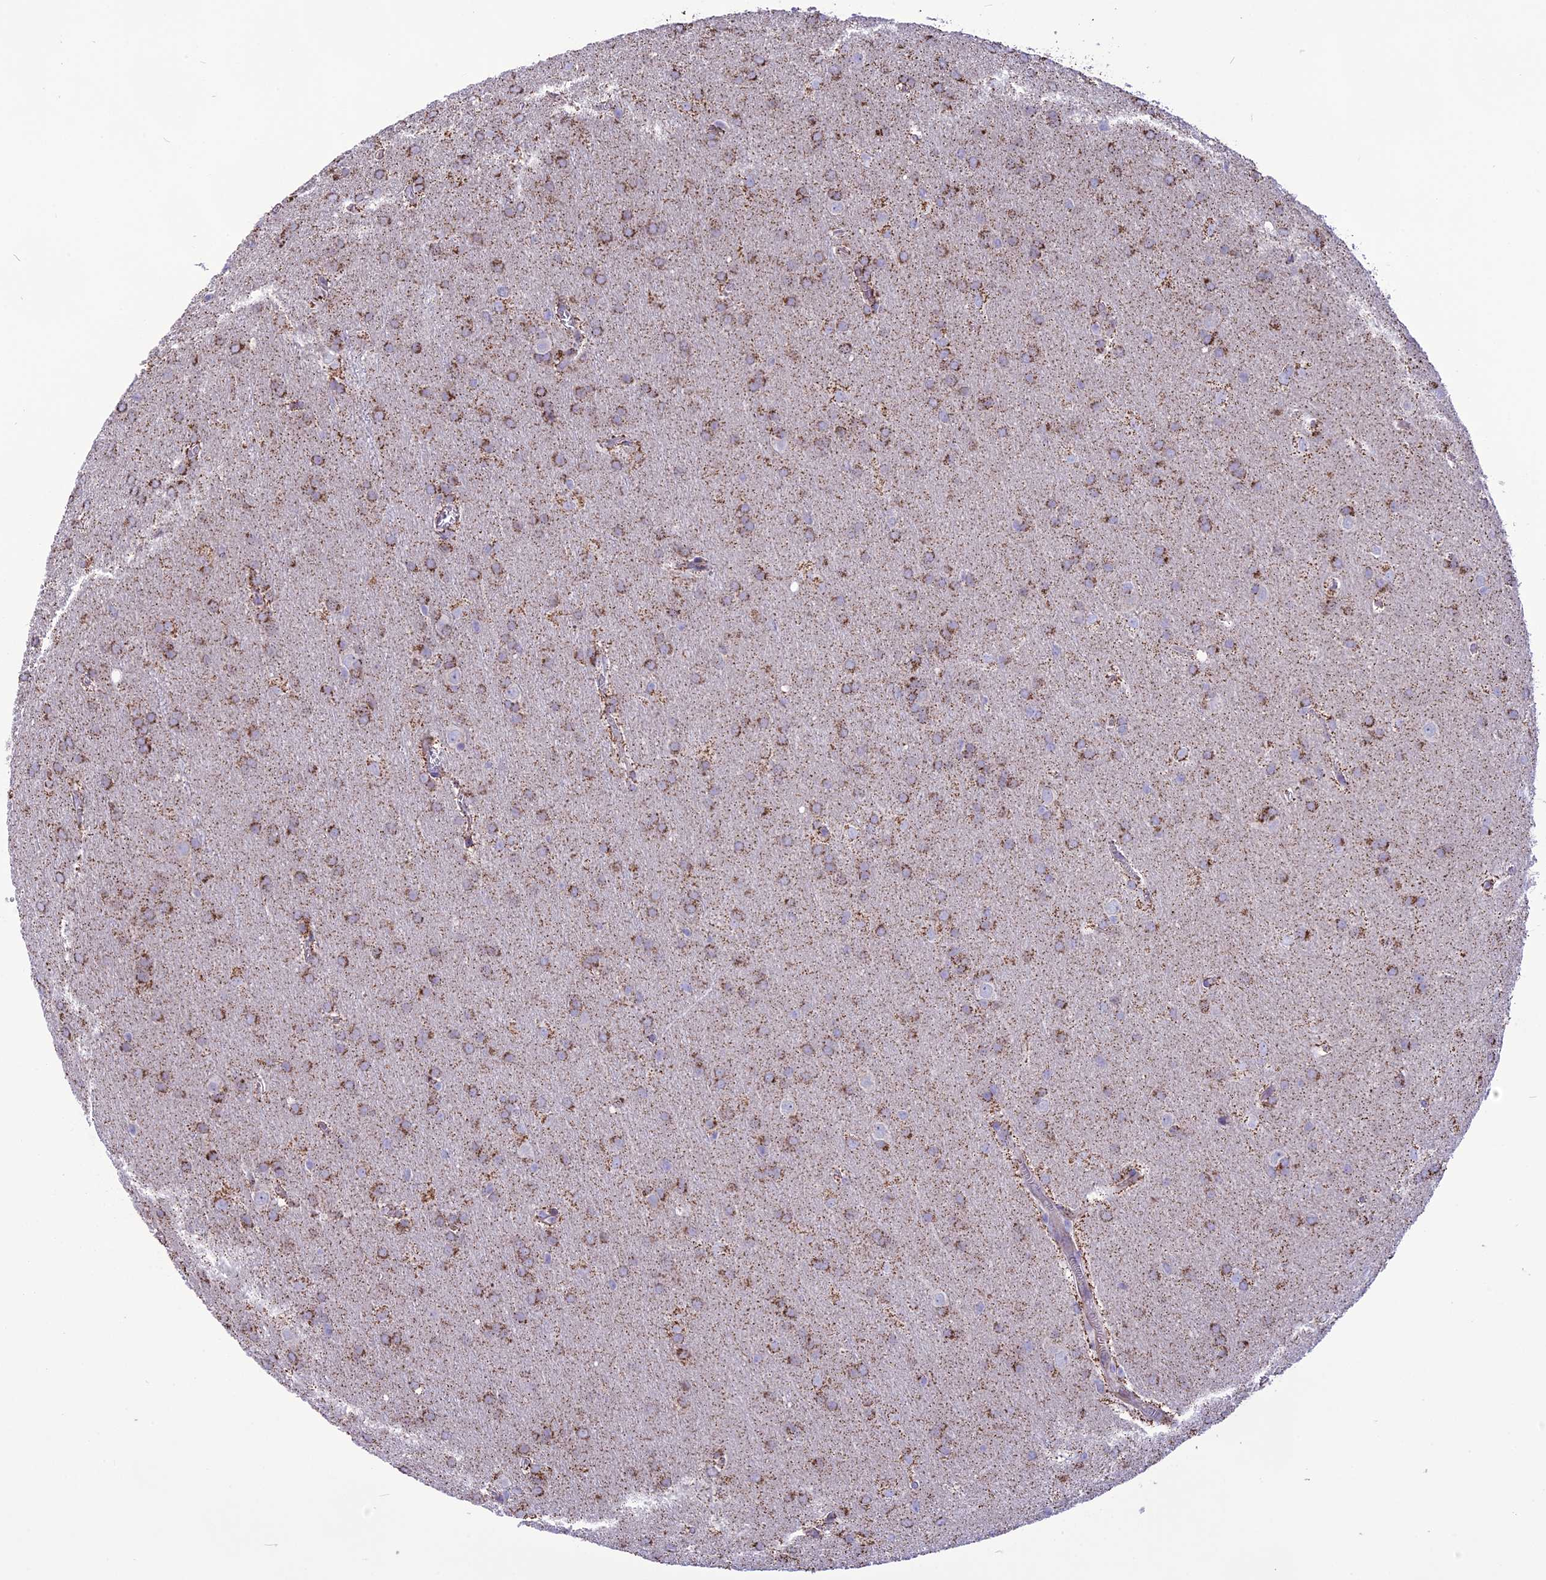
{"staining": {"intensity": "moderate", "quantity": ">75%", "location": "cytoplasmic/membranous"}, "tissue": "glioma", "cell_type": "Tumor cells", "image_type": "cancer", "snomed": [{"axis": "morphology", "description": "Glioma, malignant, Low grade"}, {"axis": "topography", "description": "Brain"}], "caption": "The photomicrograph exhibits staining of low-grade glioma (malignant), revealing moderate cytoplasmic/membranous protein positivity (brown color) within tumor cells. Ihc stains the protein of interest in brown and the nuclei are stained blue.", "gene": "DOC2B", "patient": {"sex": "female", "age": 32}}